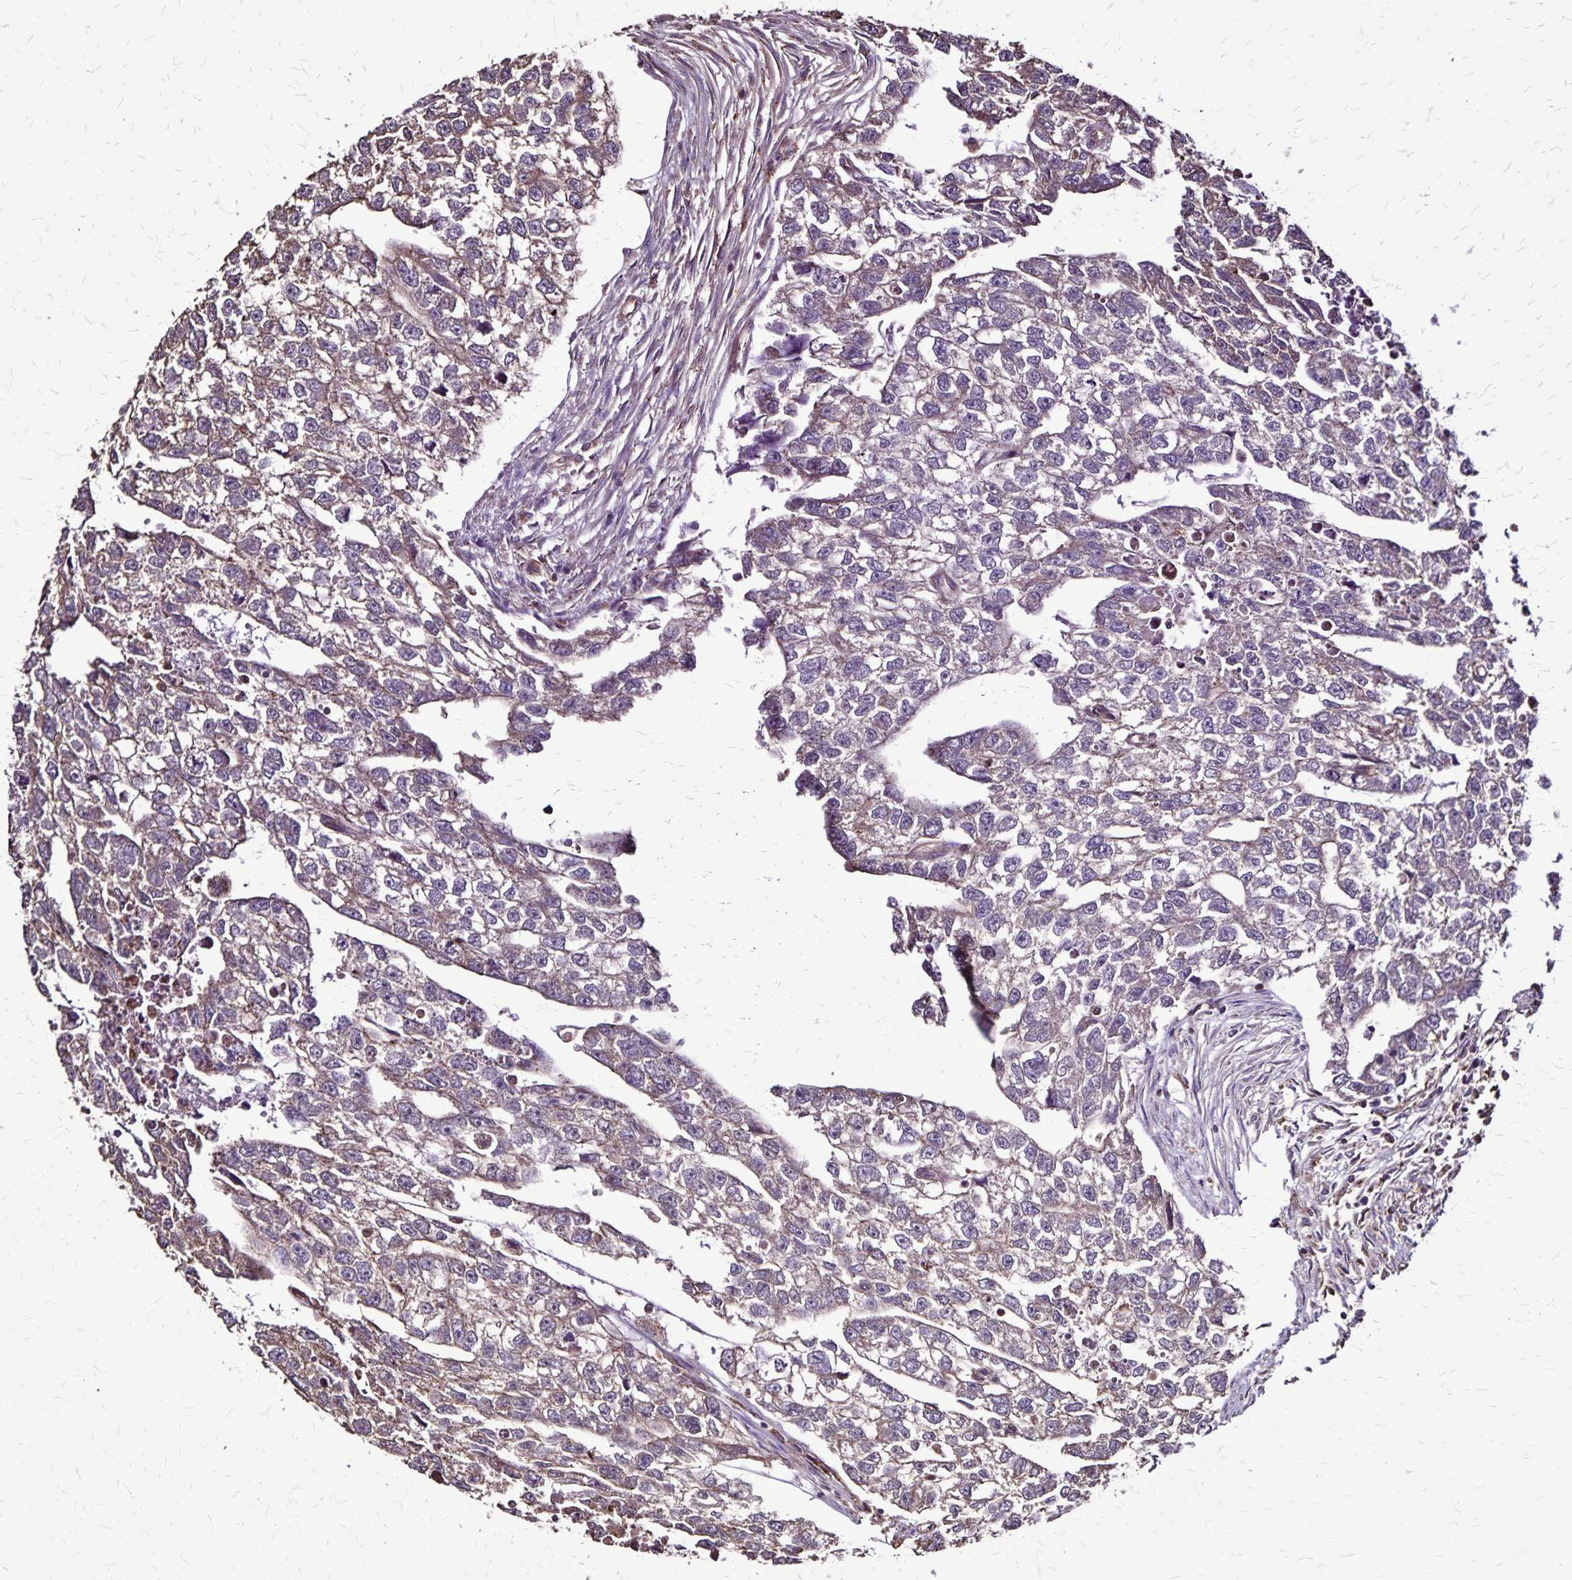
{"staining": {"intensity": "weak", "quantity": "<25%", "location": "cytoplasmic/membranous"}, "tissue": "testis cancer", "cell_type": "Tumor cells", "image_type": "cancer", "snomed": [{"axis": "morphology", "description": "Carcinoma, Embryonal, NOS"}, {"axis": "morphology", "description": "Teratoma, malignant, NOS"}, {"axis": "topography", "description": "Testis"}], "caption": "IHC micrograph of neoplastic tissue: testis cancer stained with DAB (3,3'-diaminobenzidine) shows no significant protein positivity in tumor cells. (IHC, brightfield microscopy, high magnification).", "gene": "CHMP1B", "patient": {"sex": "male", "age": 44}}